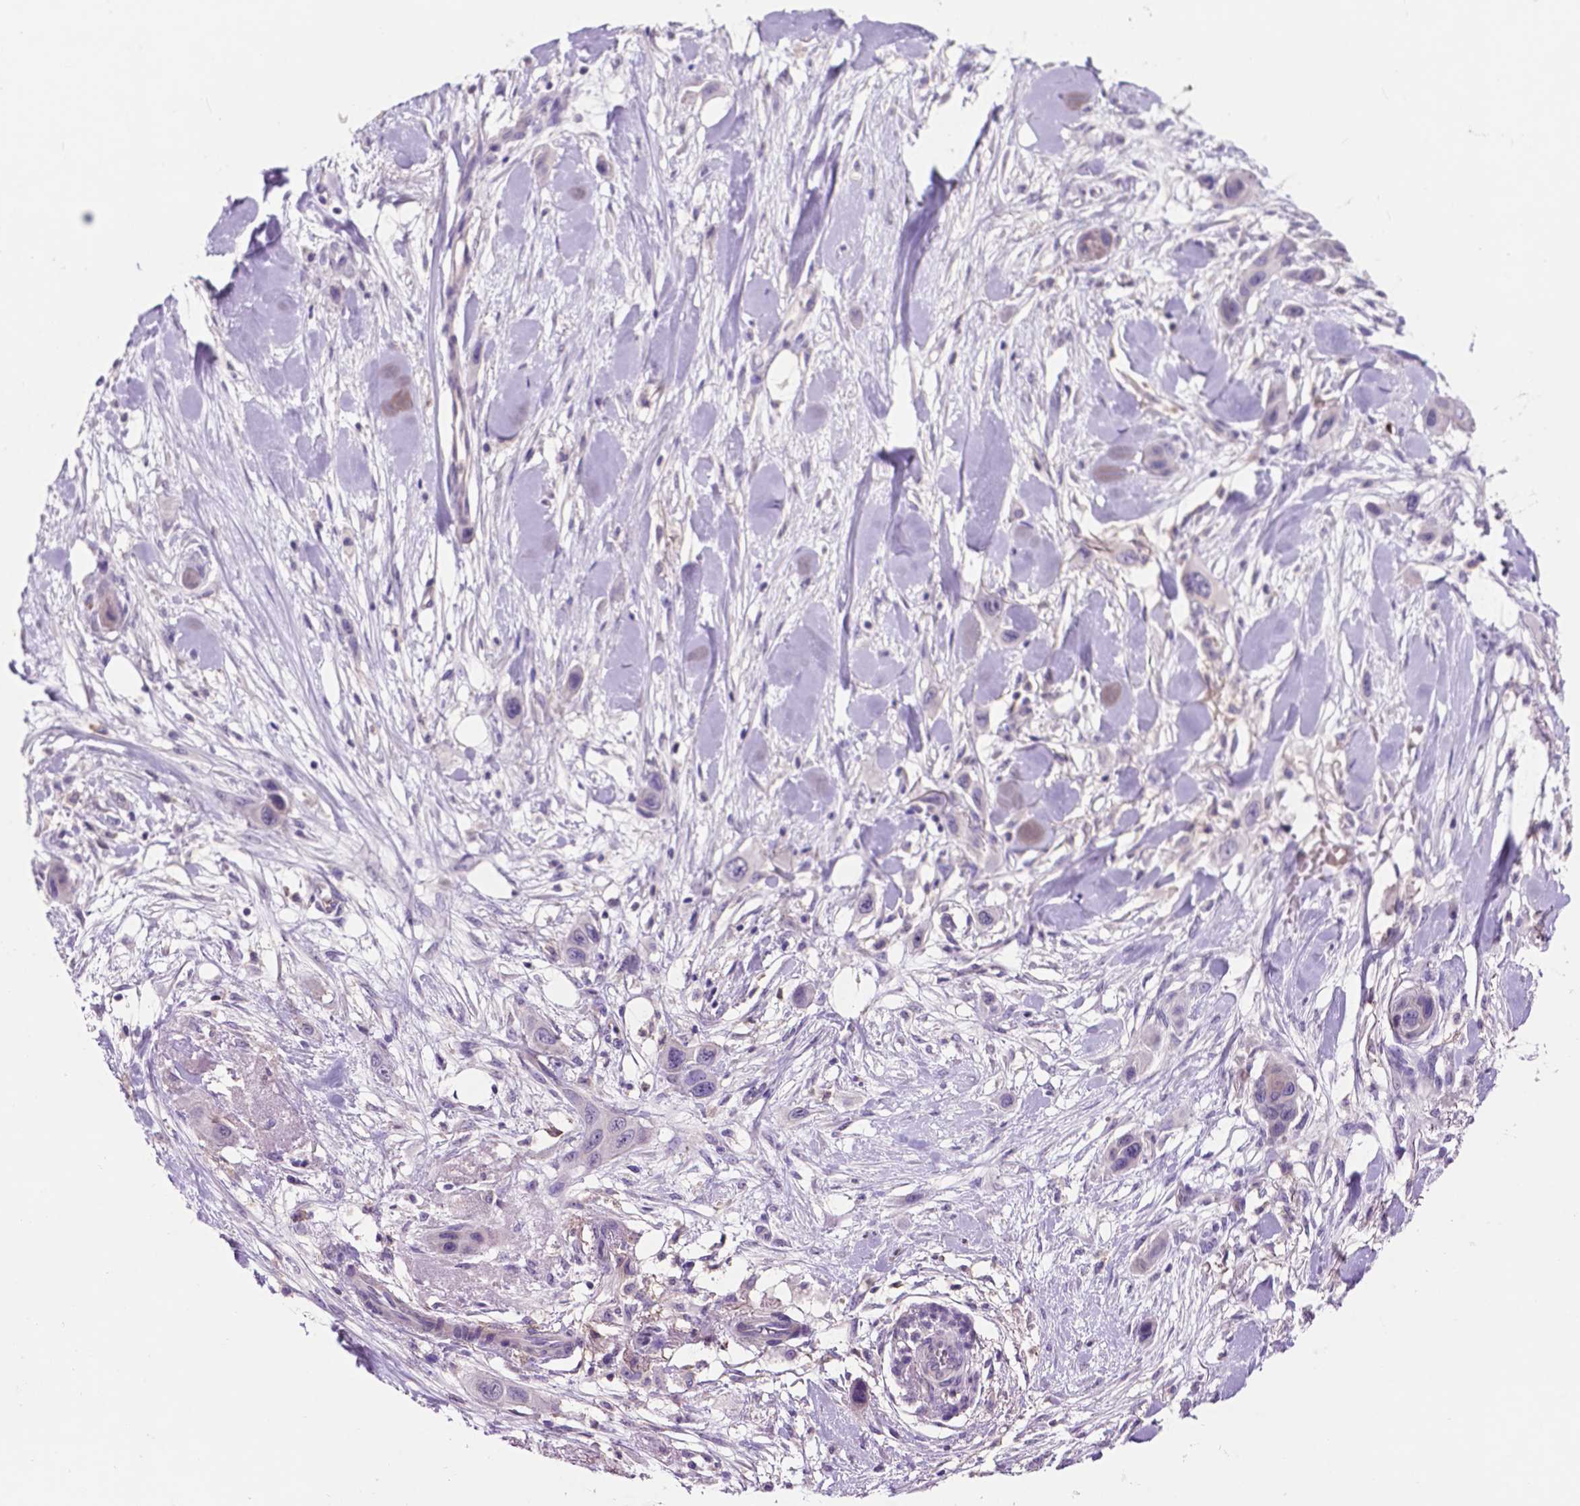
{"staining": {"intensity": "negative", "quantity": "none", "location": "none"}, "tissue": "skin cancer", "cell_type": "Tumor cells", "image_type": "cancer", "snomed": [{"axis": "morphology", "description": "Squamous cell carcinoma, NOS"}, {"axis": "topography", "description": "Skin"}], "caption": "The histopathology image demonstrates no significant expression in tumor cells of squamous cell carcinoma (skin). Nuclei are stained in blue.", "gene": "PLSCR1", "patient": {"sex": "male", "age": 79}}